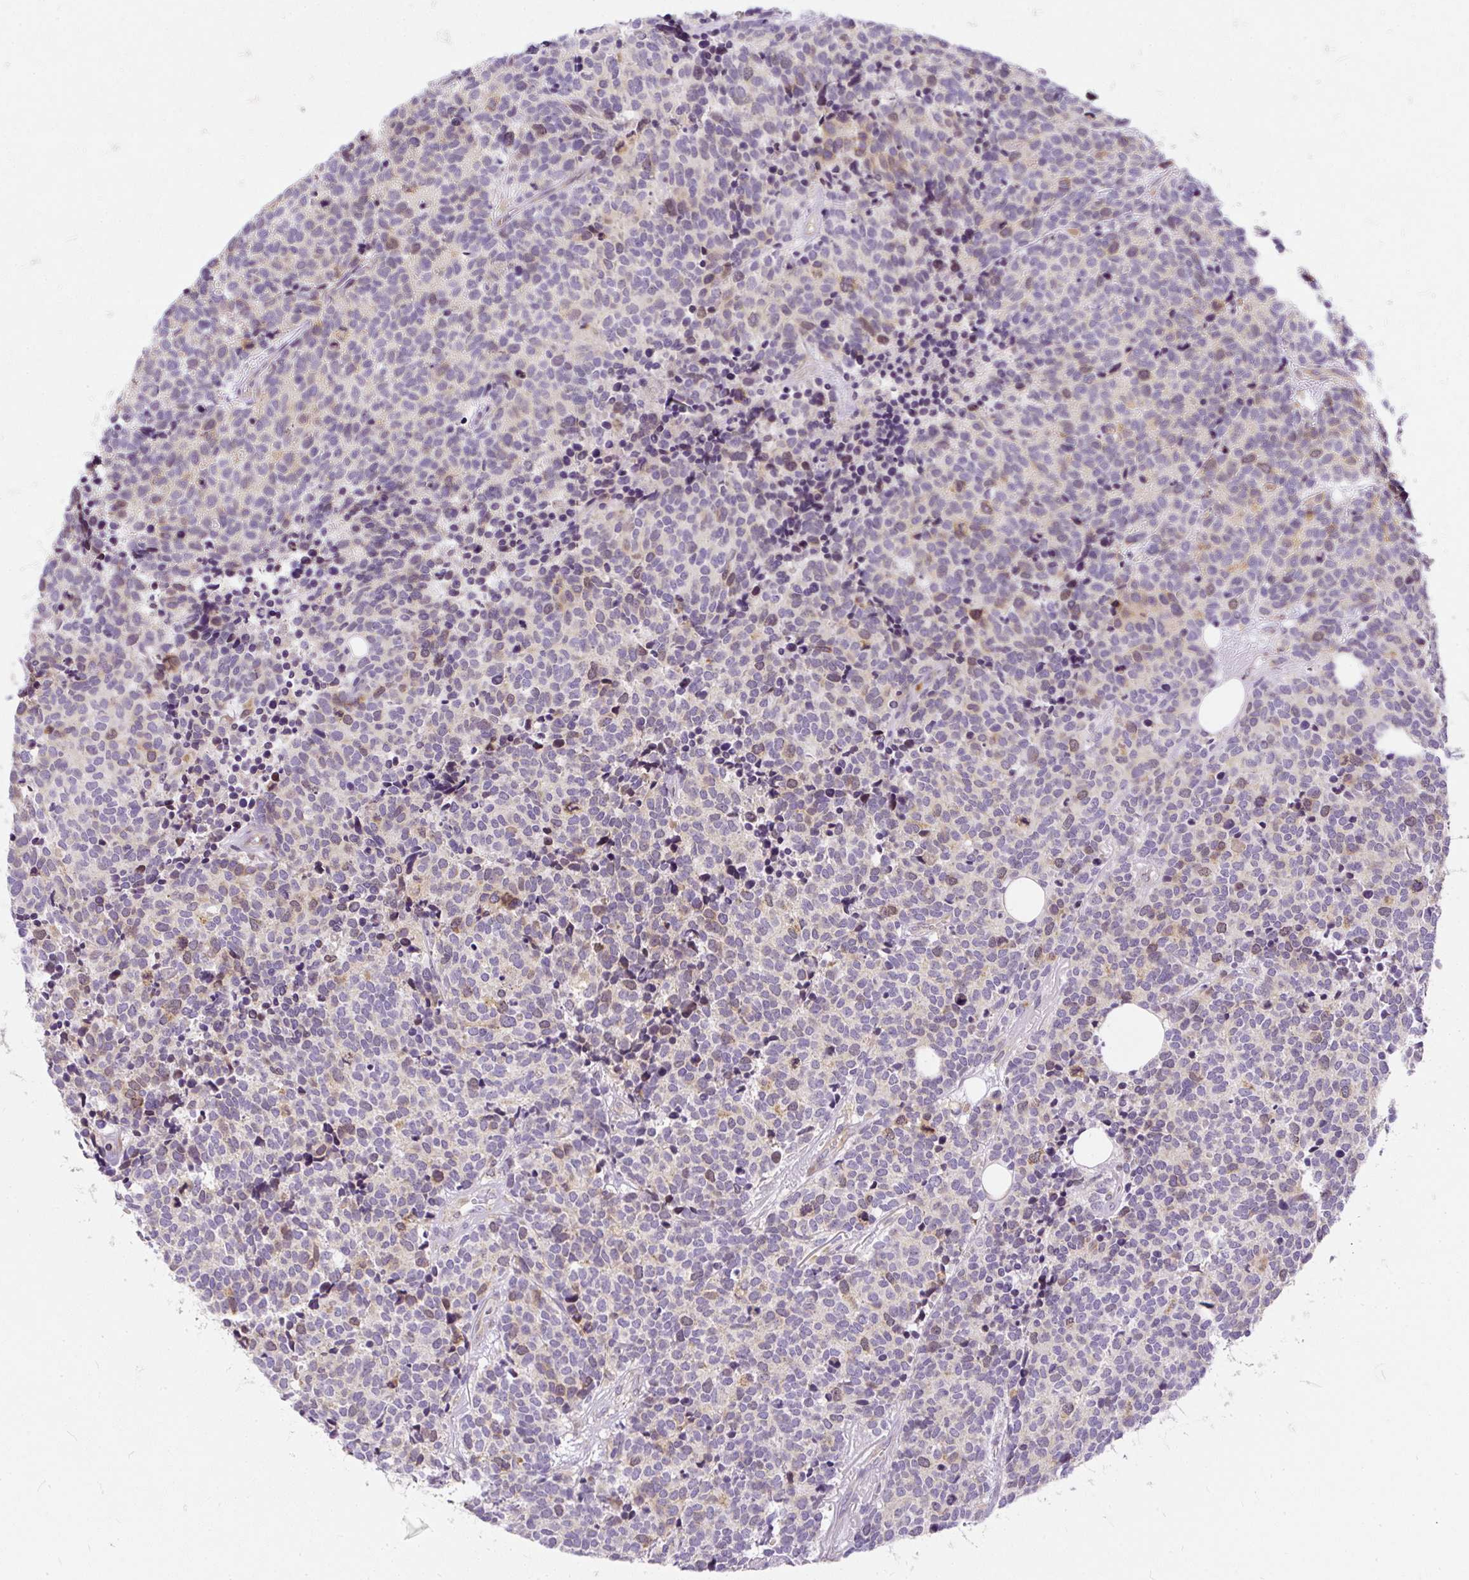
{"staining": {"intensity": "weak", "quantity": "<25%", "location": "nuclear"}, "tissue": "carcinoid", "cell_type": "Tumor cells", "image_type": "cancer", "snomed": [{"axis": "morphology", "description": "Carcinoid, malignant, NOS"}, {"axis": "topography", "description": "Skin"}], "caption": "This is a micrograph of immunohistochemistry staining of carcinoid, which shows no positivity in tumor cells.", "gene": "CYP20A1", "patient": {"sex": "female", "age": 79}}